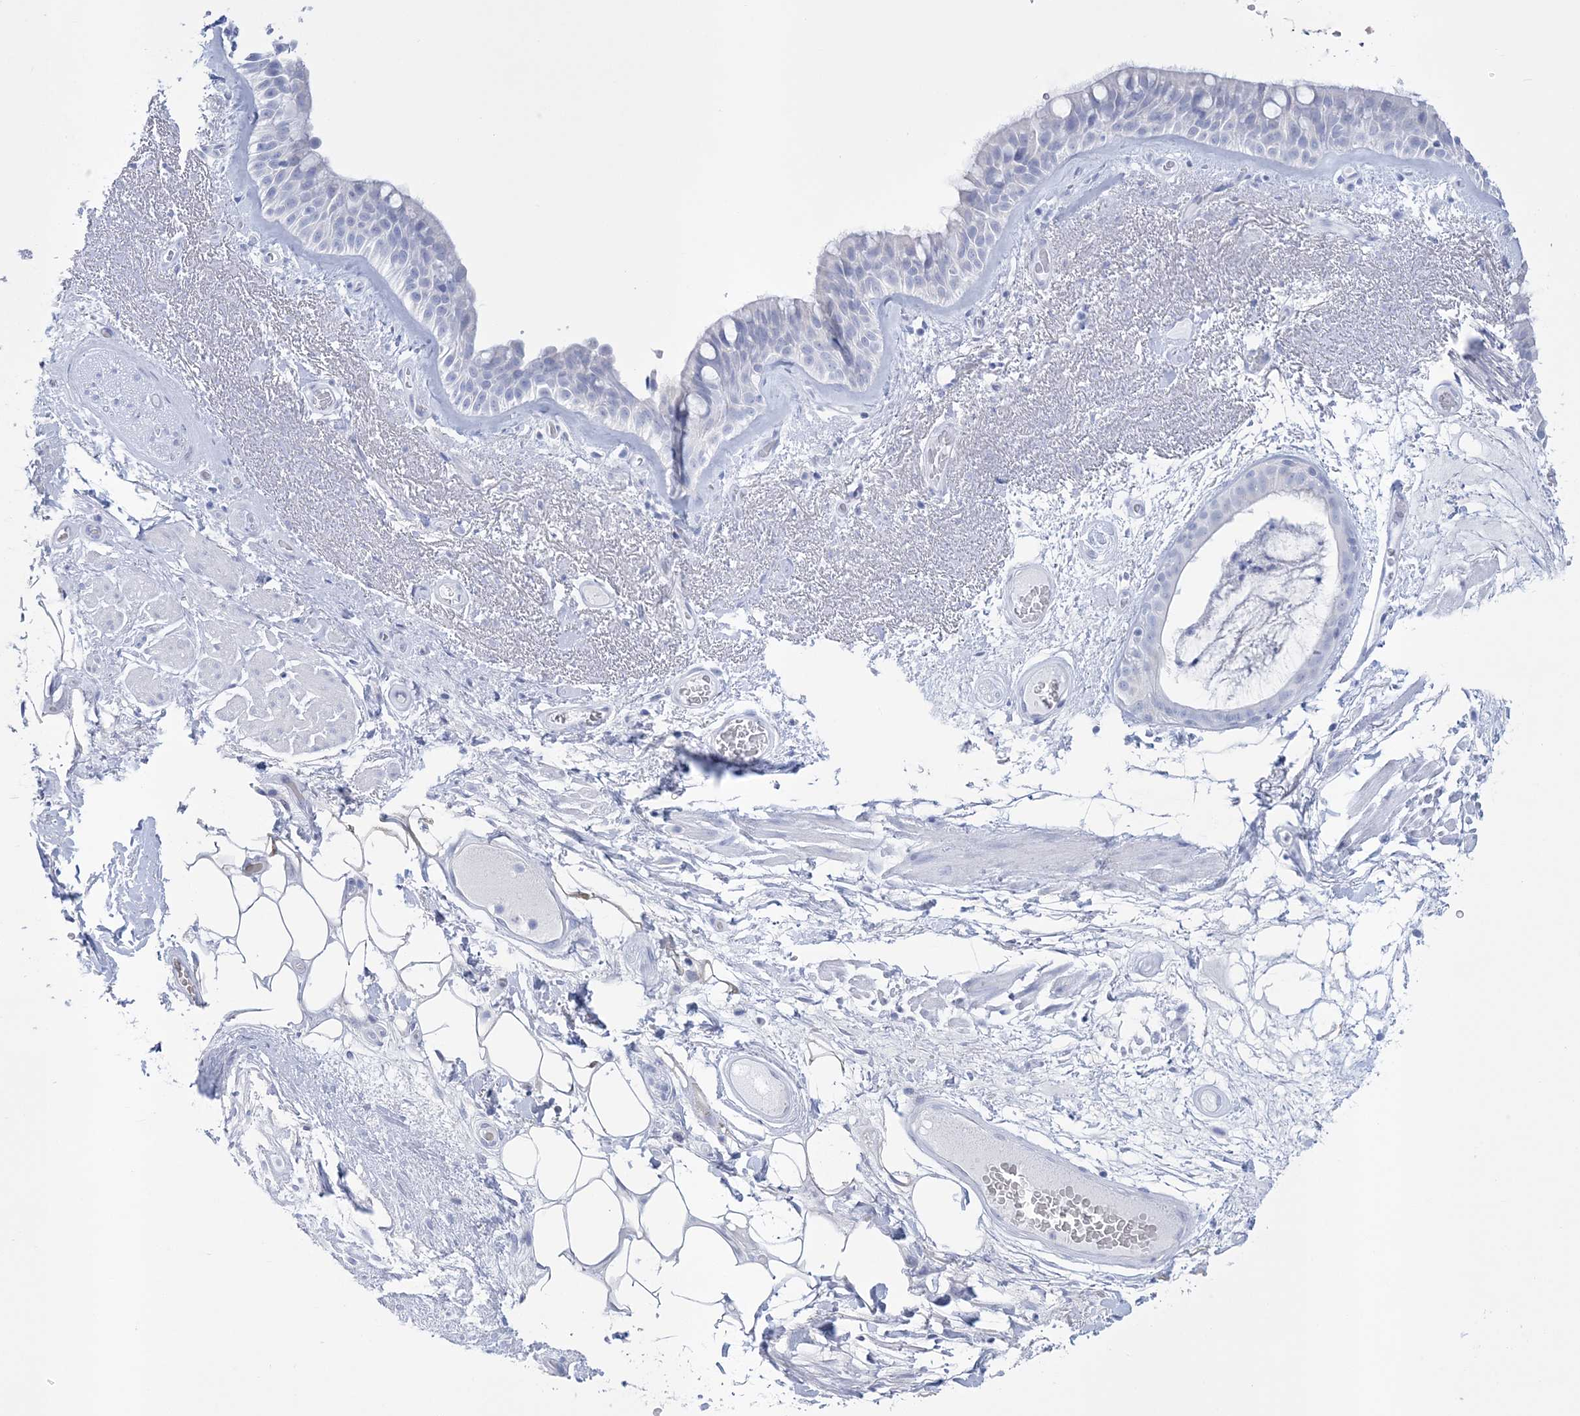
{"staining": {"intensity": "negative", "quantity": "none", "location": "none"}, "tissue": "bronchus", "cell_type": "Respiratory epithelial cells", "image_type": "normal", "snomed": [{"axis": "morphology", "description": "Normal tissue, NOS"}, {"axis": "morphology", "description": "Squamous cell carcinoma, NOS"}, {"axis": "topography", "description": "Lymph node"}, {"axis": "topography", "description": "Bronchus"}, {"axis": "topography", "description": "Lung"}], "caption": "Immunohistochemistry (IHC) histopathology image of normal bronchus: human bronchus stained with DAB shows no significant protein staining in respiratory epithelial cells.", "gene": "RBP2", "patient": {"sex": "male", "age": 66}}